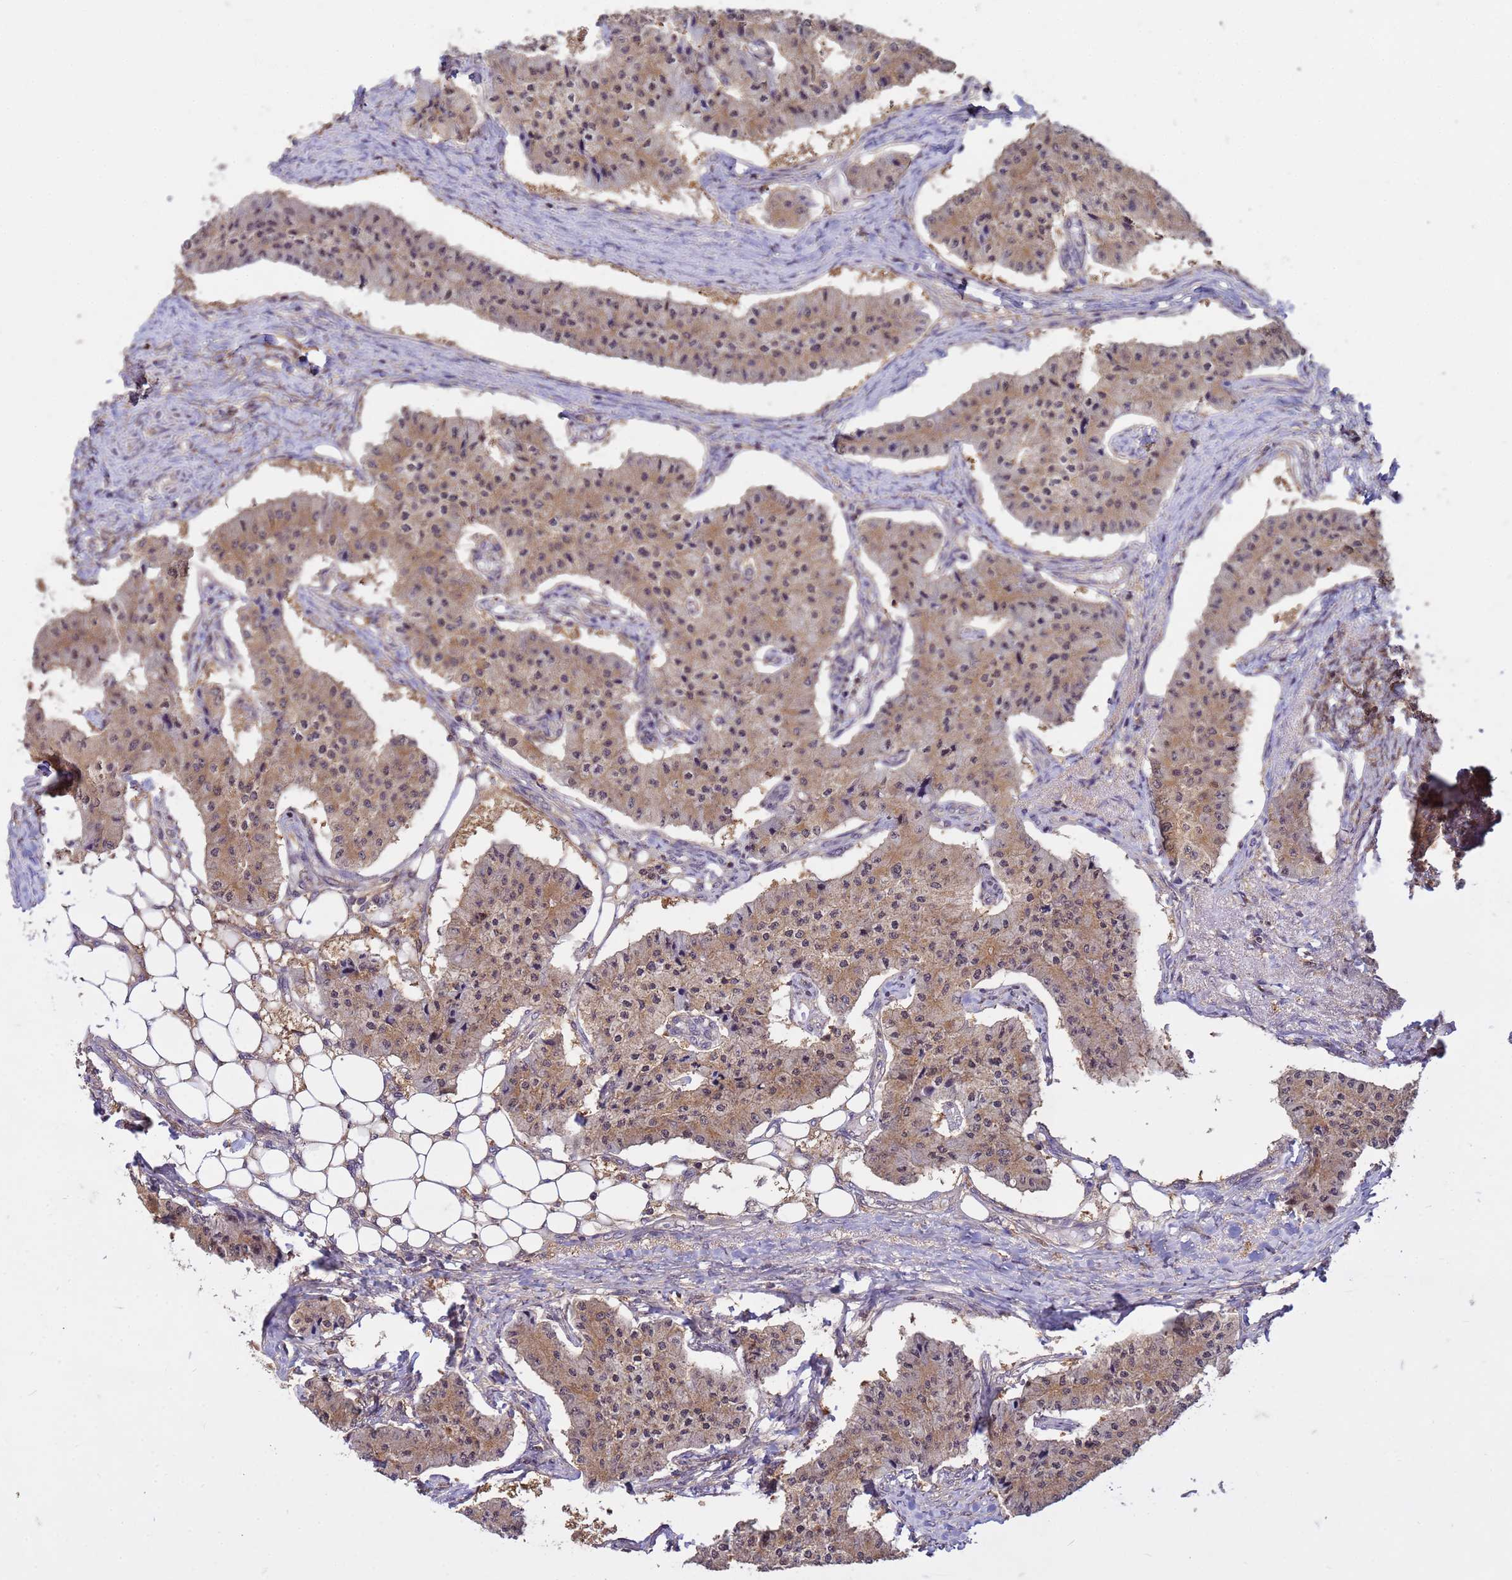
{"staining": {"intensity": "weak", "quantity": ">75%", "location": "cytoplasmic/membranous,nuclear"}, "tissue": "carcinoid", "cell_type": "Tumor cells", "image_type": "cancer", "snomed": [{"axis": "morphology", "description": "Carcinoid, malignant, NOS"}, {"axis": "topography", "description": "Colon"}], "caption": "An IHC histopathology image of tumor tissue is shown. Protein staining in brown labels weak cytoplasmic/membranous and nuclear positivity in carcinoid within tumor cells.", "gene": "NPEPPS", "patient": {"sex": "female", "age": 52}}